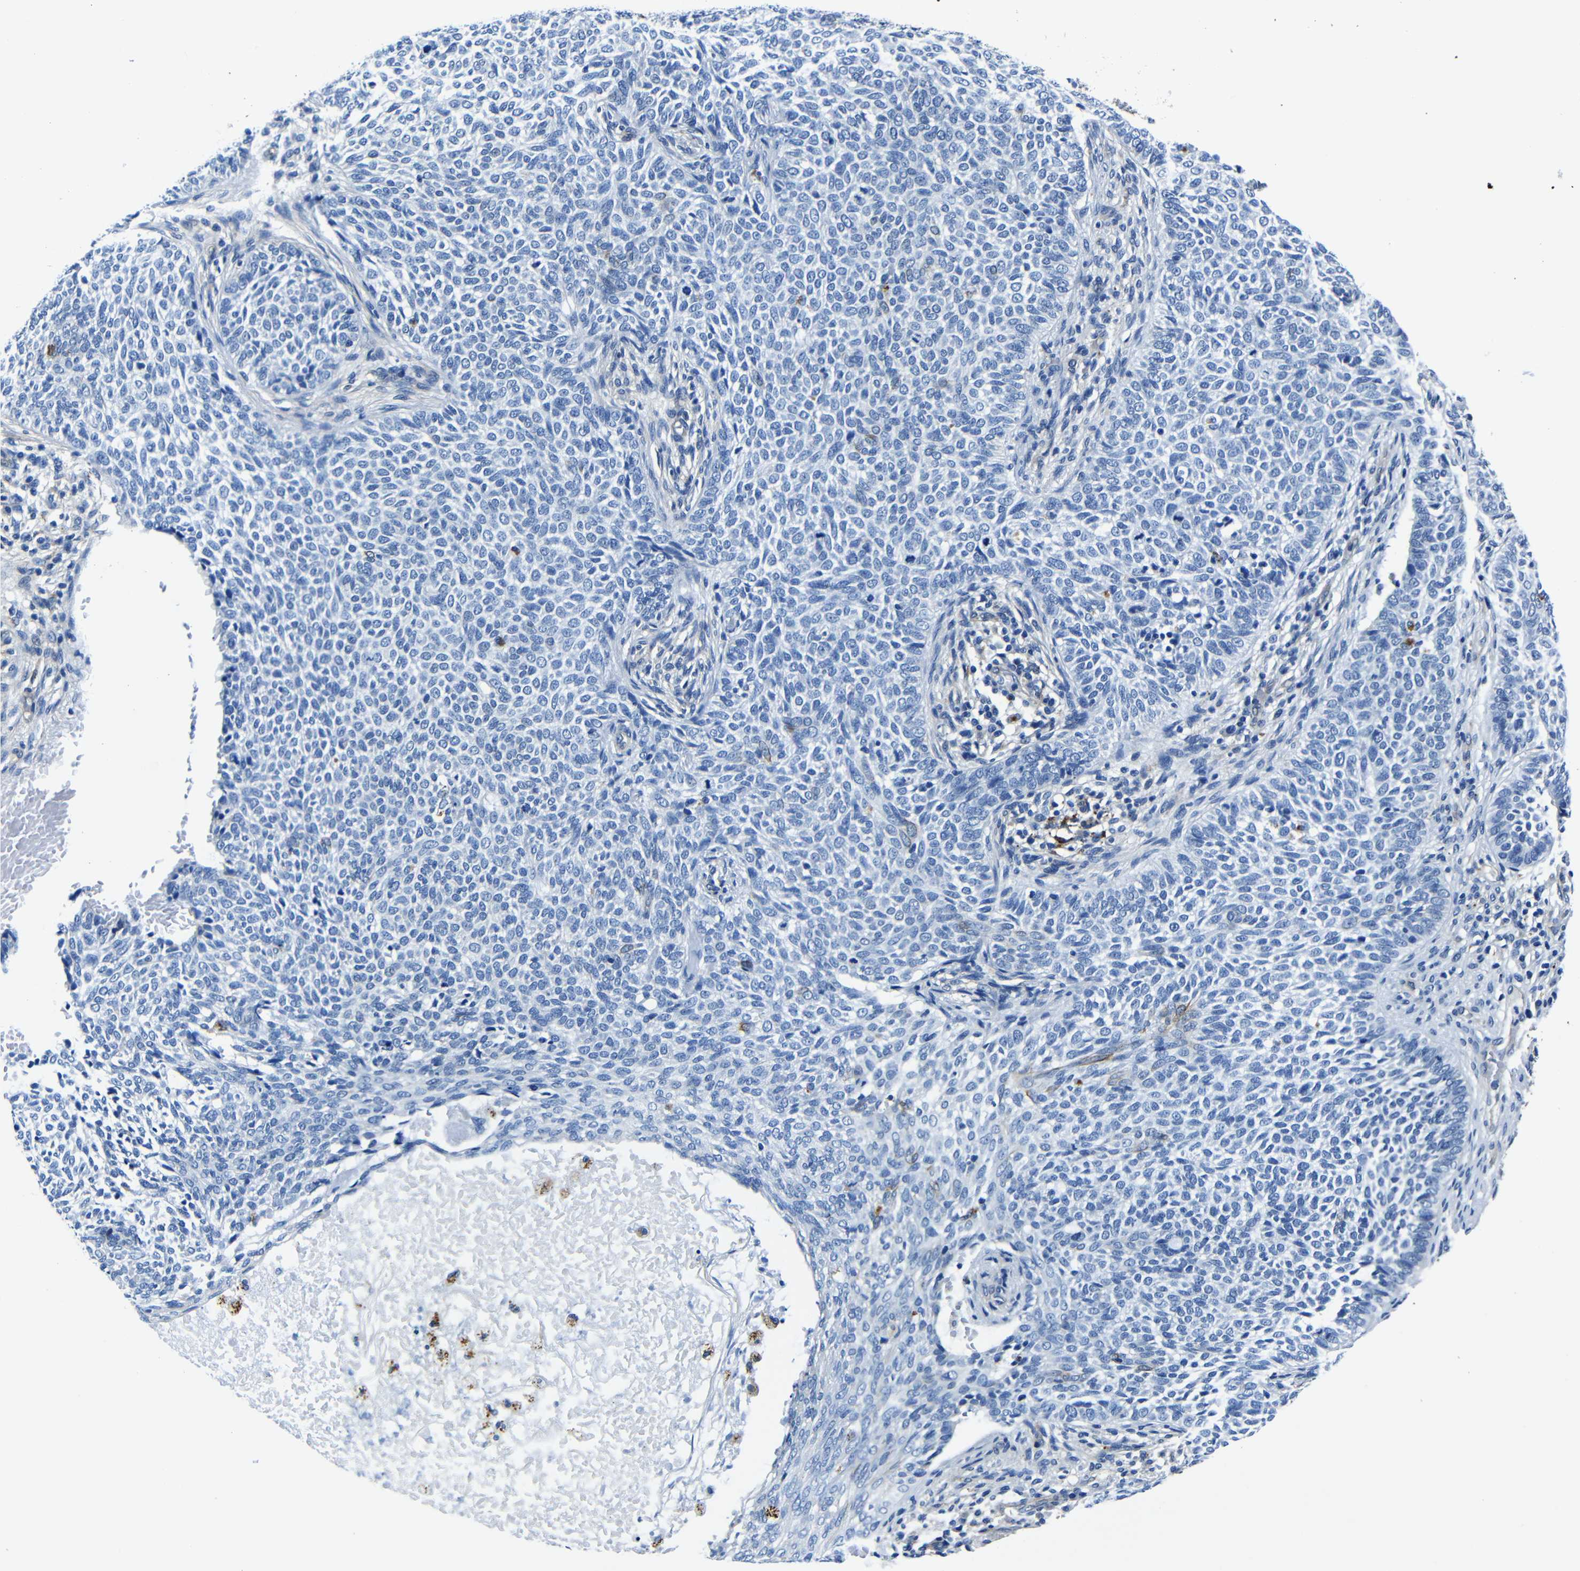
{"staining": {"intensity": "negative", "quantity": "none", "location": "none"}, "tissue": "skin cancer", "cell_type": "Tumor cells", "image_type": "cancer", "snomed": [{"axis": "morphology", "description": "Basal cell carcinoma"}, {"axis": "topography", "description": "Skin"}], "caption": "This is a photomicrograph of IHC staining of skin basal cell carcinoma, which shows no positivity in tumor cells.", "gene": "GIMAP2", "patient": {"sex": "male", "age": 87}}